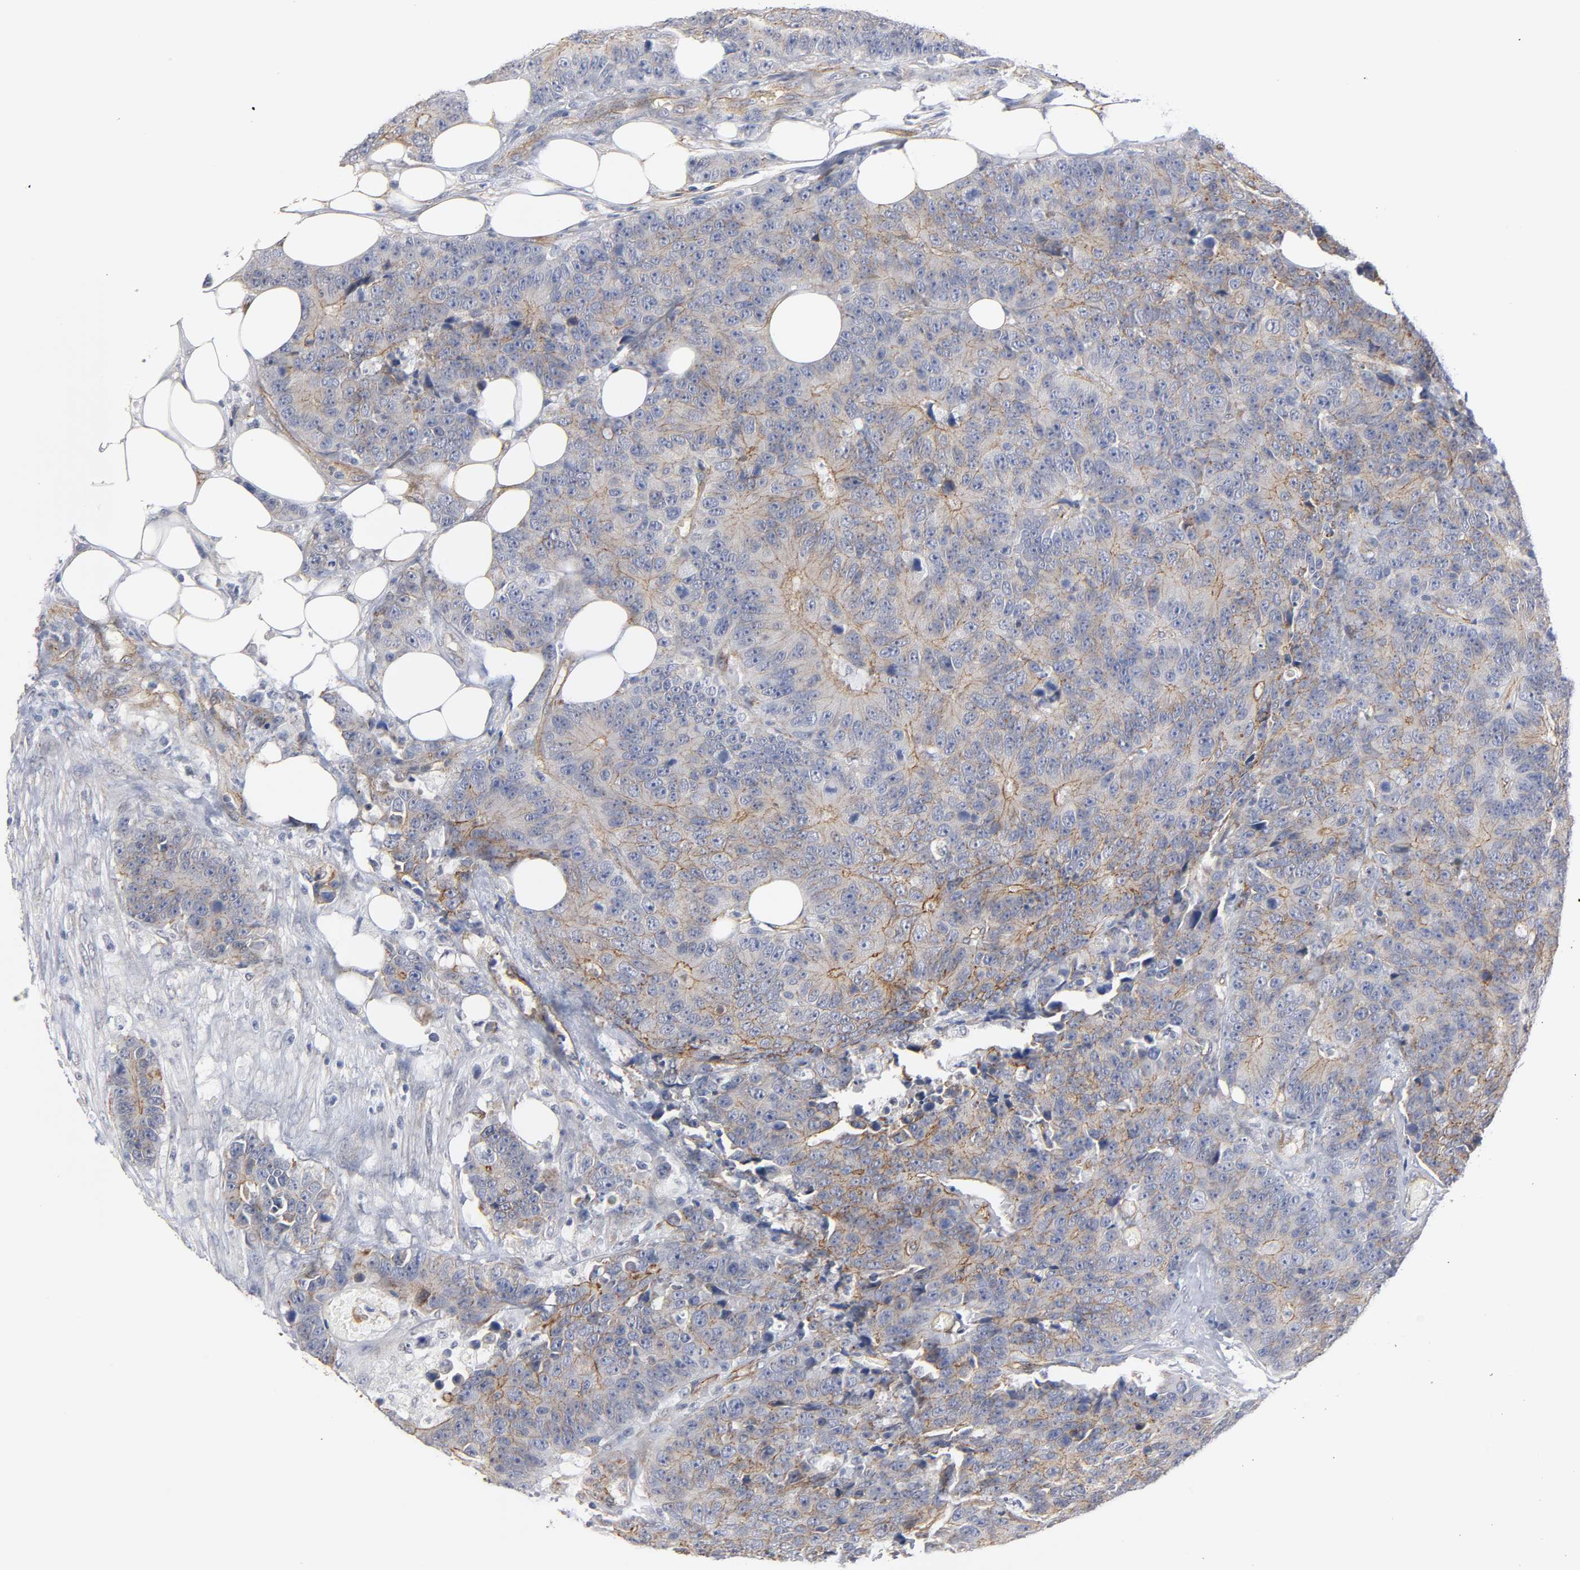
{"staining": {"intensity": "weak", "quantity": ">75%", "location": "cytoplasmic/membranous"}, "tissue": "colorectal cancer", "cell_type": "Tumor cells", "image_type": "cancer", "snomed": [{"axis": "morphology", "description": "Adenocarcinoma, NOS"}, {"axis": "topography", "description": "Colon"}], "caption": "Colorectal cancer stained for a protein (brown) reveals weak cytoplasmic/membranous positive staining in approximately >75% of tumor cells.", "gene": "SPTAN1", "patient": {"sex": "female", "age": 86}}